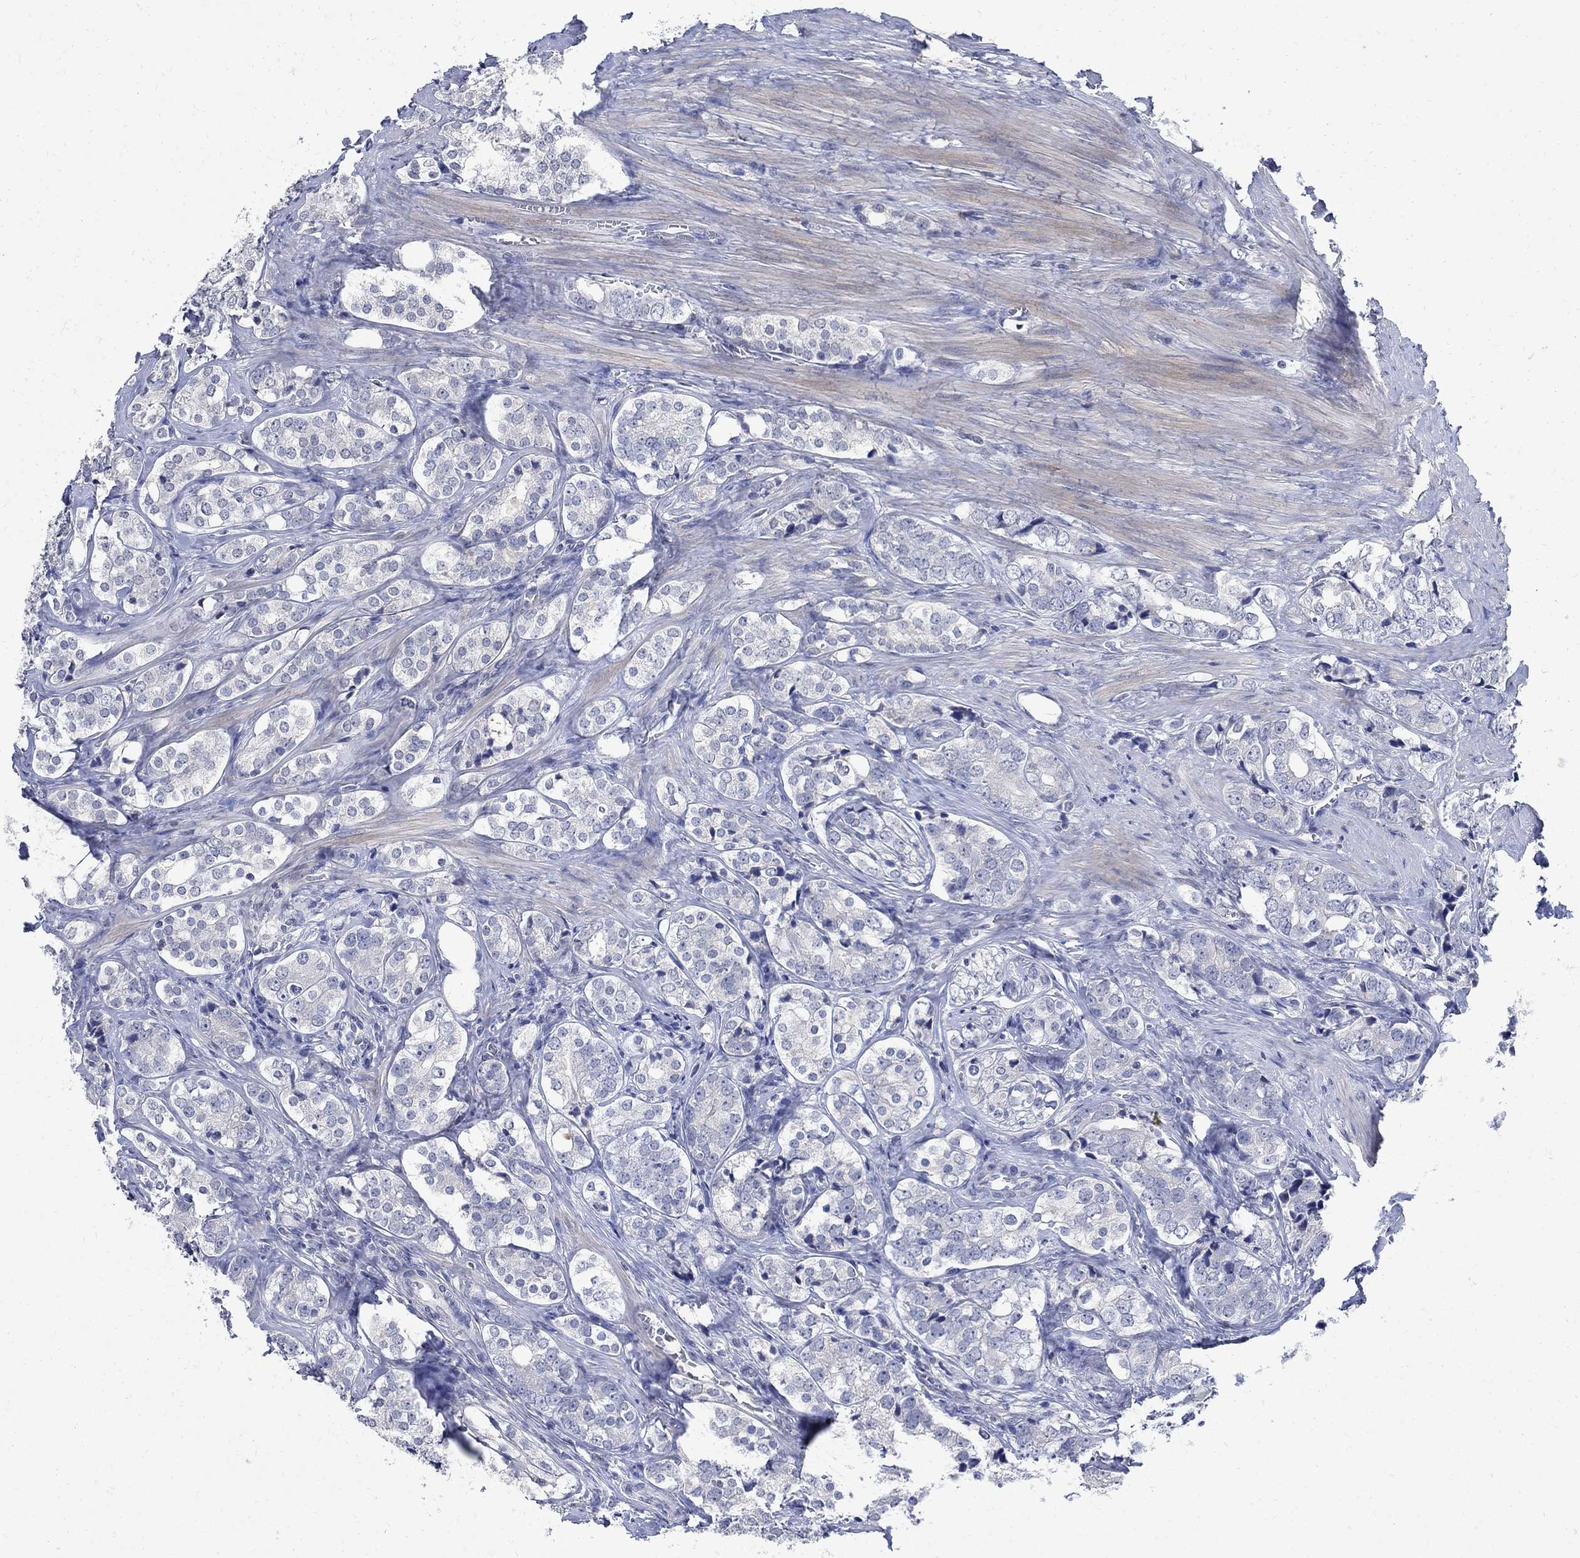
{"staining": {"intensity": "negative", "quantity": "none", "location": "none"}, "tissue": "prostate cancer", "cell_type": "Tumor cells", "image_type": "cancer", "snomed": [{"axis": "morphology", "description": "Adenocarcinoma, NOS"}, {"axis": "topography", "description": "Prostate and seminal vesicle, NOS"}], "caption": "This image is of prostate cancer stained with immunohistochemistry to label a protein in brown with the nuclei are counter-stained blue. There is no expression in tumor cells. (DAB immunohistochemistry with hematoxylin counter stain).", "gene": "TMEM169", "patient": {"sex": "male", "age": 63}}